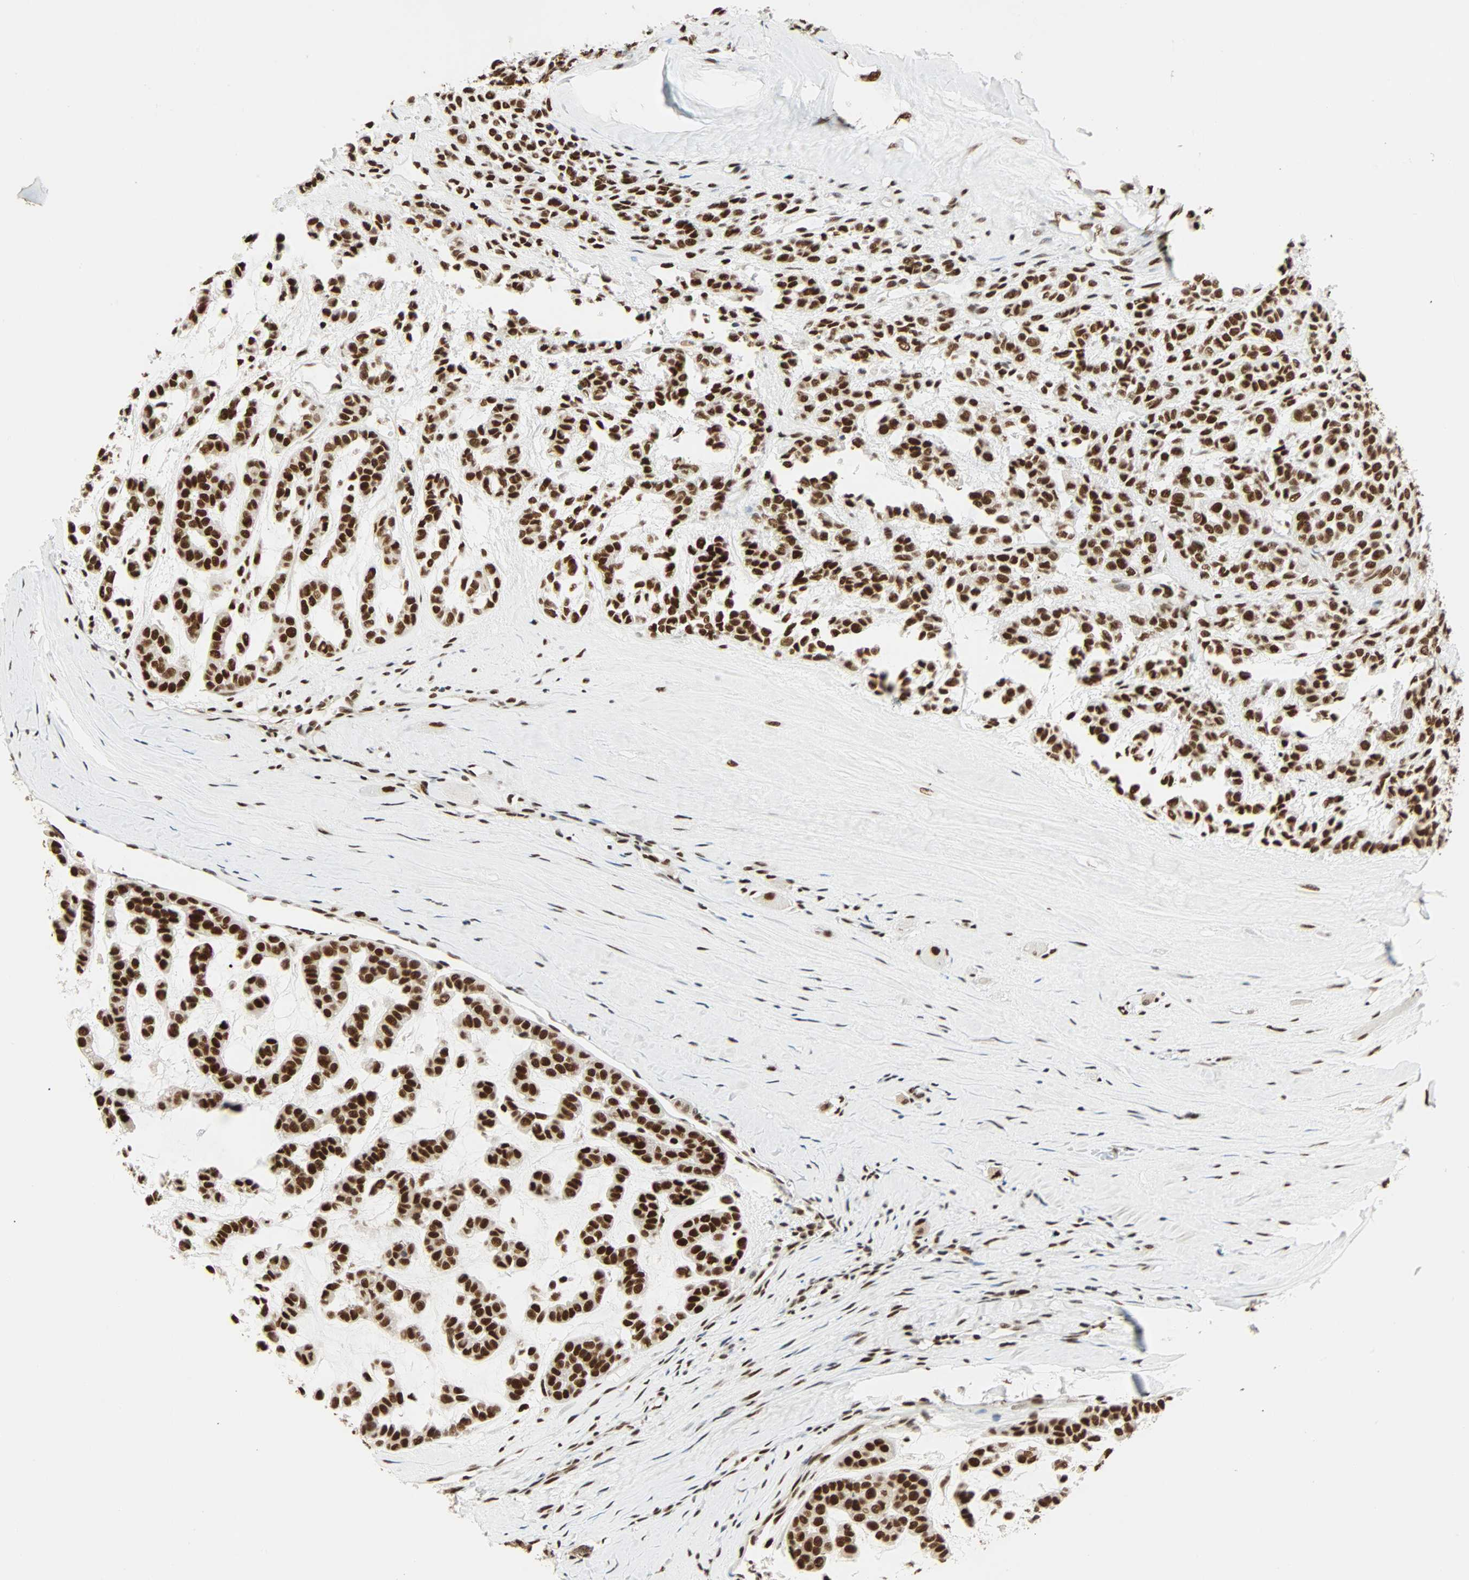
{"staining": {"intensity": "strong", "quantity": ">75%", "location": "nuclear"}, "tissue": "head and neck cancer", "cell_type": "Tumor cells", "image_type": "cancer", "snomed": [{"axis": "morphology", "description": "Adenocarcinoma, NOS"}, {"axis": "morphology", "description": "Adenoma, NOS"}, {"axis": "topography", "description": "Head-Neck"}], "caption": "Protein analysis of adenocarcinoma (head and neck) tissue shows strong nuclear positivity in approximately >75% of tumor cells.", "gene": "CDK12", "patient": {"sex": "female", "age": 55}}